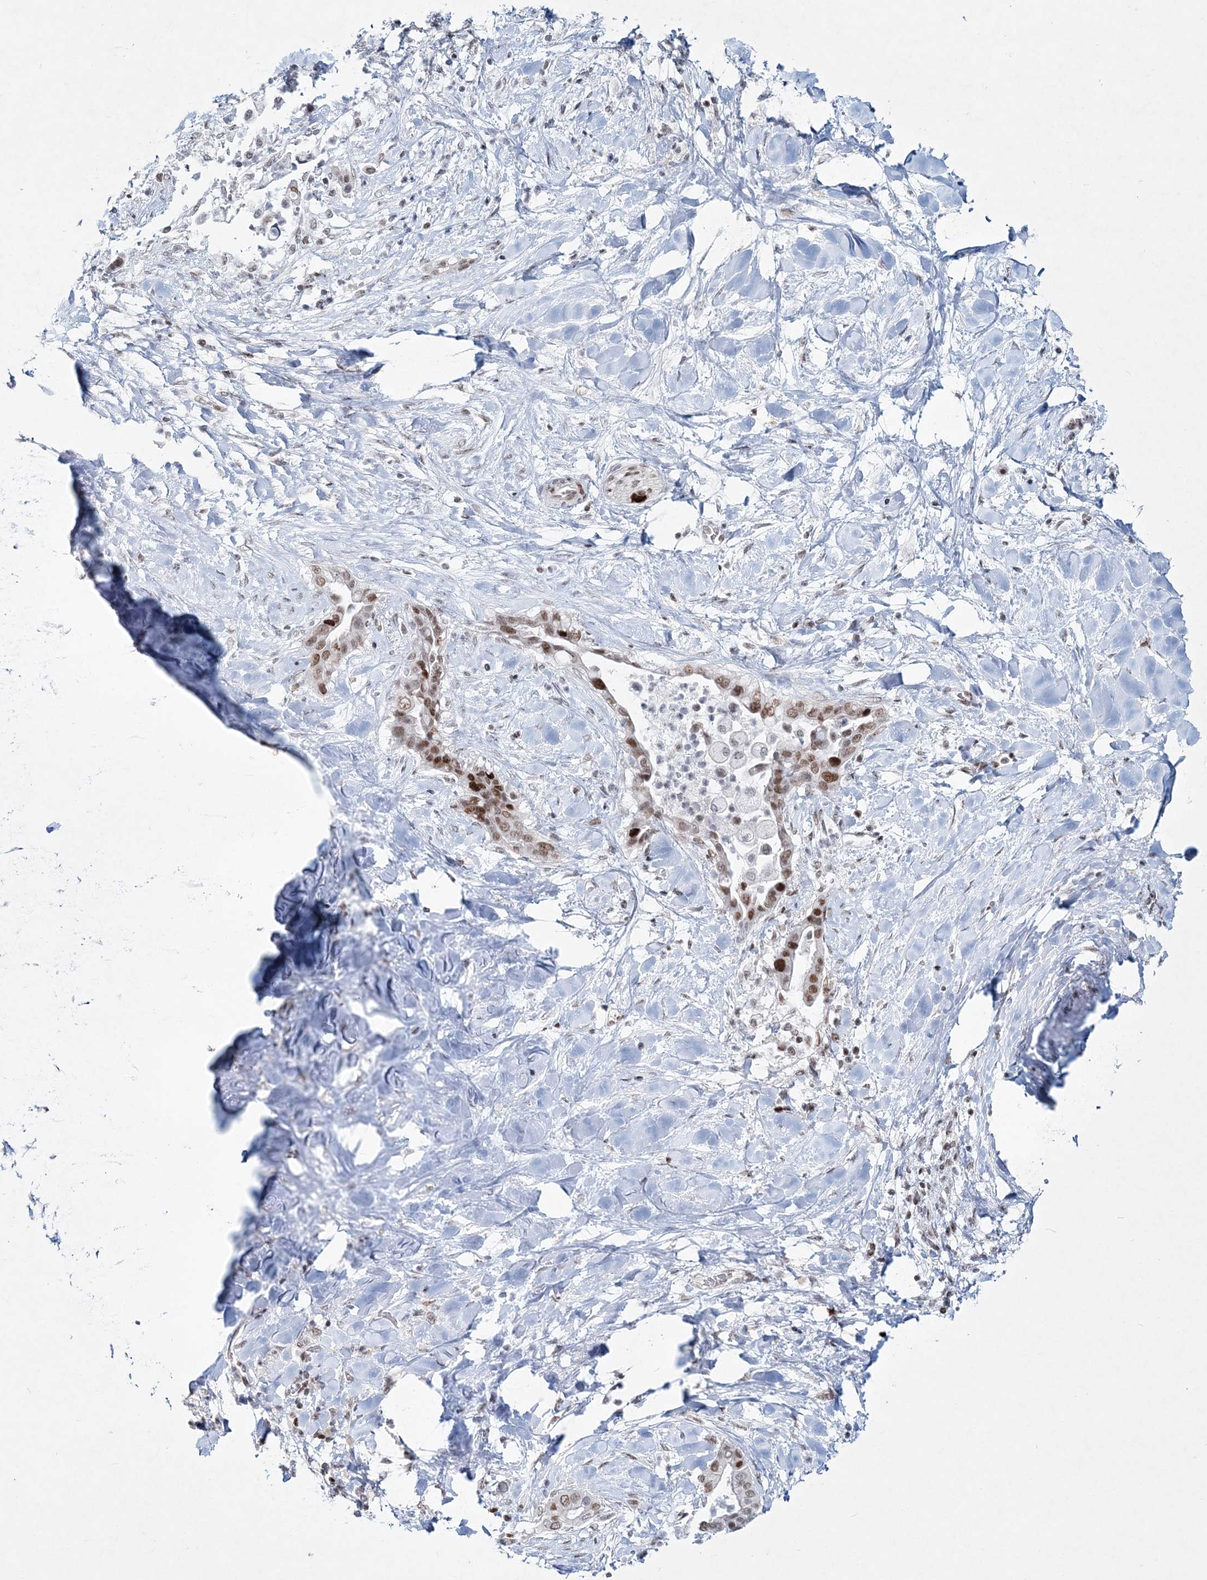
{"staining": {"intensity": "moderate", "quantity": ">75%", "location": "nuclear"}, "tissue": "liver cancer", "cell_type": "Tumor cells", "image_type": "cancer", "snomed": [{"axis": "morphology", "description": "Cholangiocarcinoma"}, {"axis": "topography", "description": "Liver"}], "caption": "Moderate nuclear staining for a protein is present in about >75% of tumor cells of cholangiocarcinoma (liver) using immunohistochemistry.", "gene": "LRRFIP2", "patient": {"sex": "female", "age": 54}}